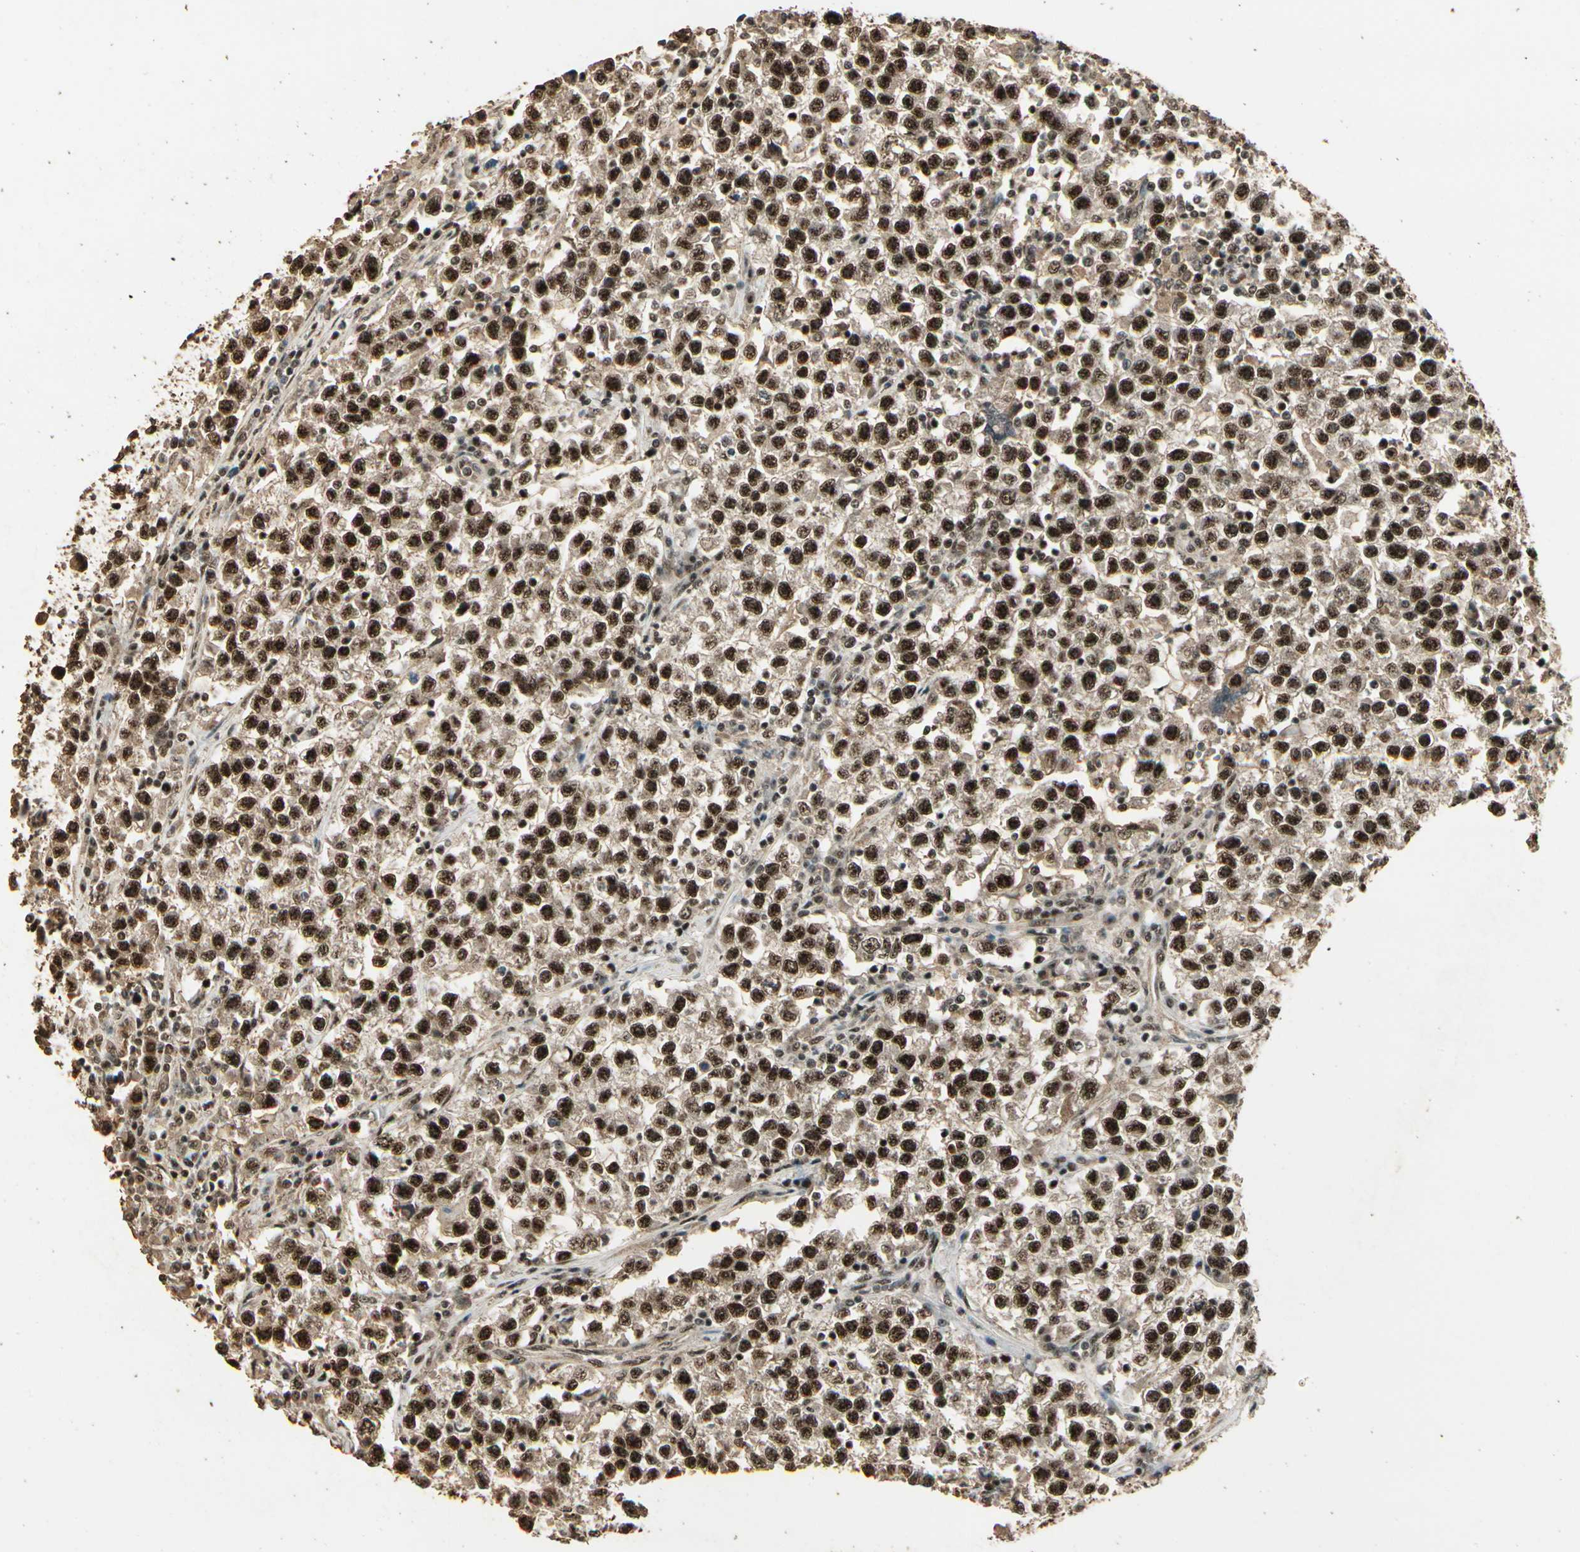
{"staining": {"intensity": "strong", "quantity": ">75%", "location": "nuclear"}, "tissue": "testis cancer", "cell_type": "Tumor cells", "image_type": "cancer", "snomed": [{"axis": "morphology", "description": "Seminoma, NOS"}, {"axis": "topography", "description": "Testis"}], "caption": "About >75% of tumor cells in testis cancer (seminoma) demonstrate strong nuclear protein expression as visualized by brown immunohistochemical staining.", "gene": "RBM25", "patient": {"sex": "male", "age": 22}}